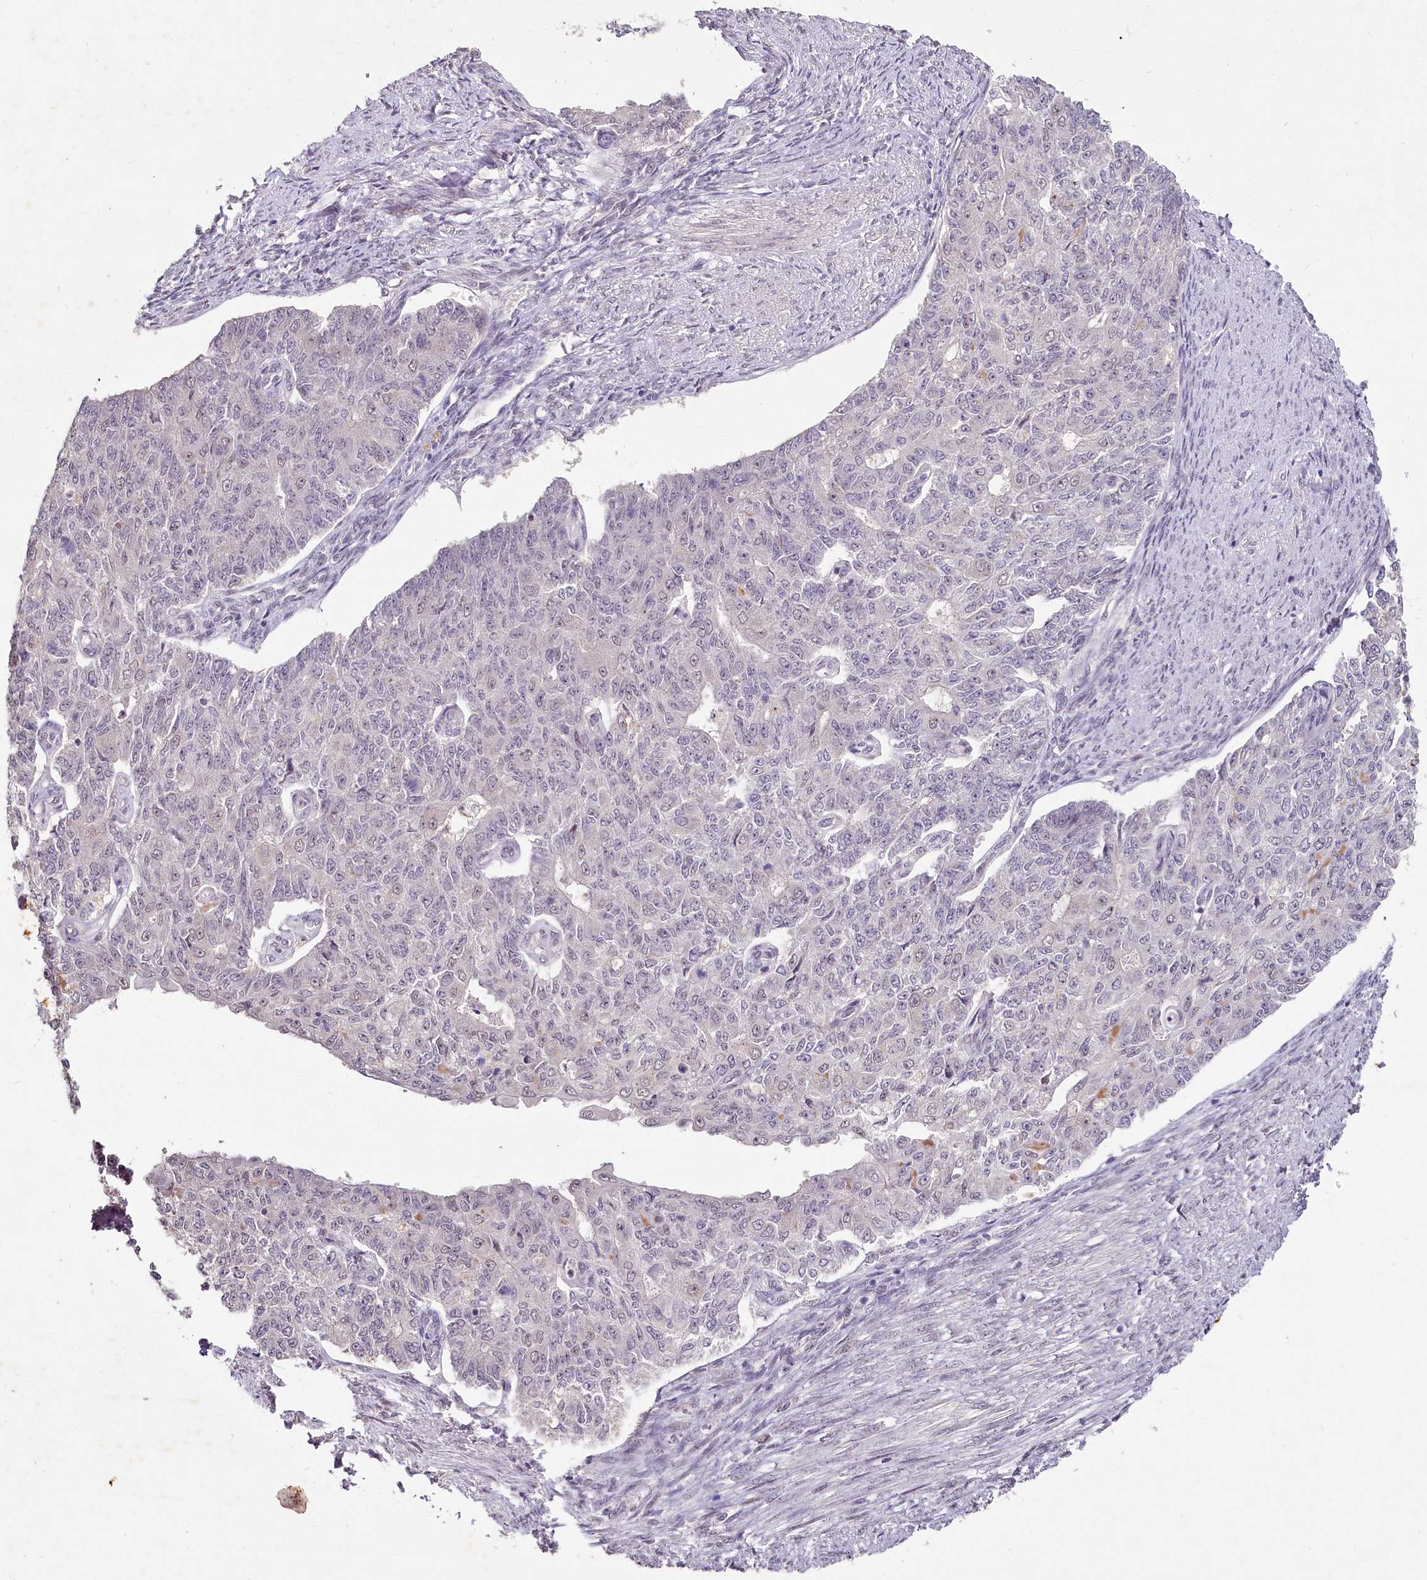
{"staining": {"intensity": "negative", "quantity": "none", "location": "none"}, "tissue": "endometrial cancer", "cell_type": "Tumor cells", "image_type": "cancer", "snomed": [{"axis": "morphology", "description": "Adenocarcinoma, NOS"}, {"axis": "topography", "description": "Endometrium"}], "caption": "This is an immunohistochemistry (IHC) histopathology image of adenocarcinoma (endometrial). There is no expression in tumor cells.", "gene": "MUCL1", "patient": {"sex": "female", "age": 32}}